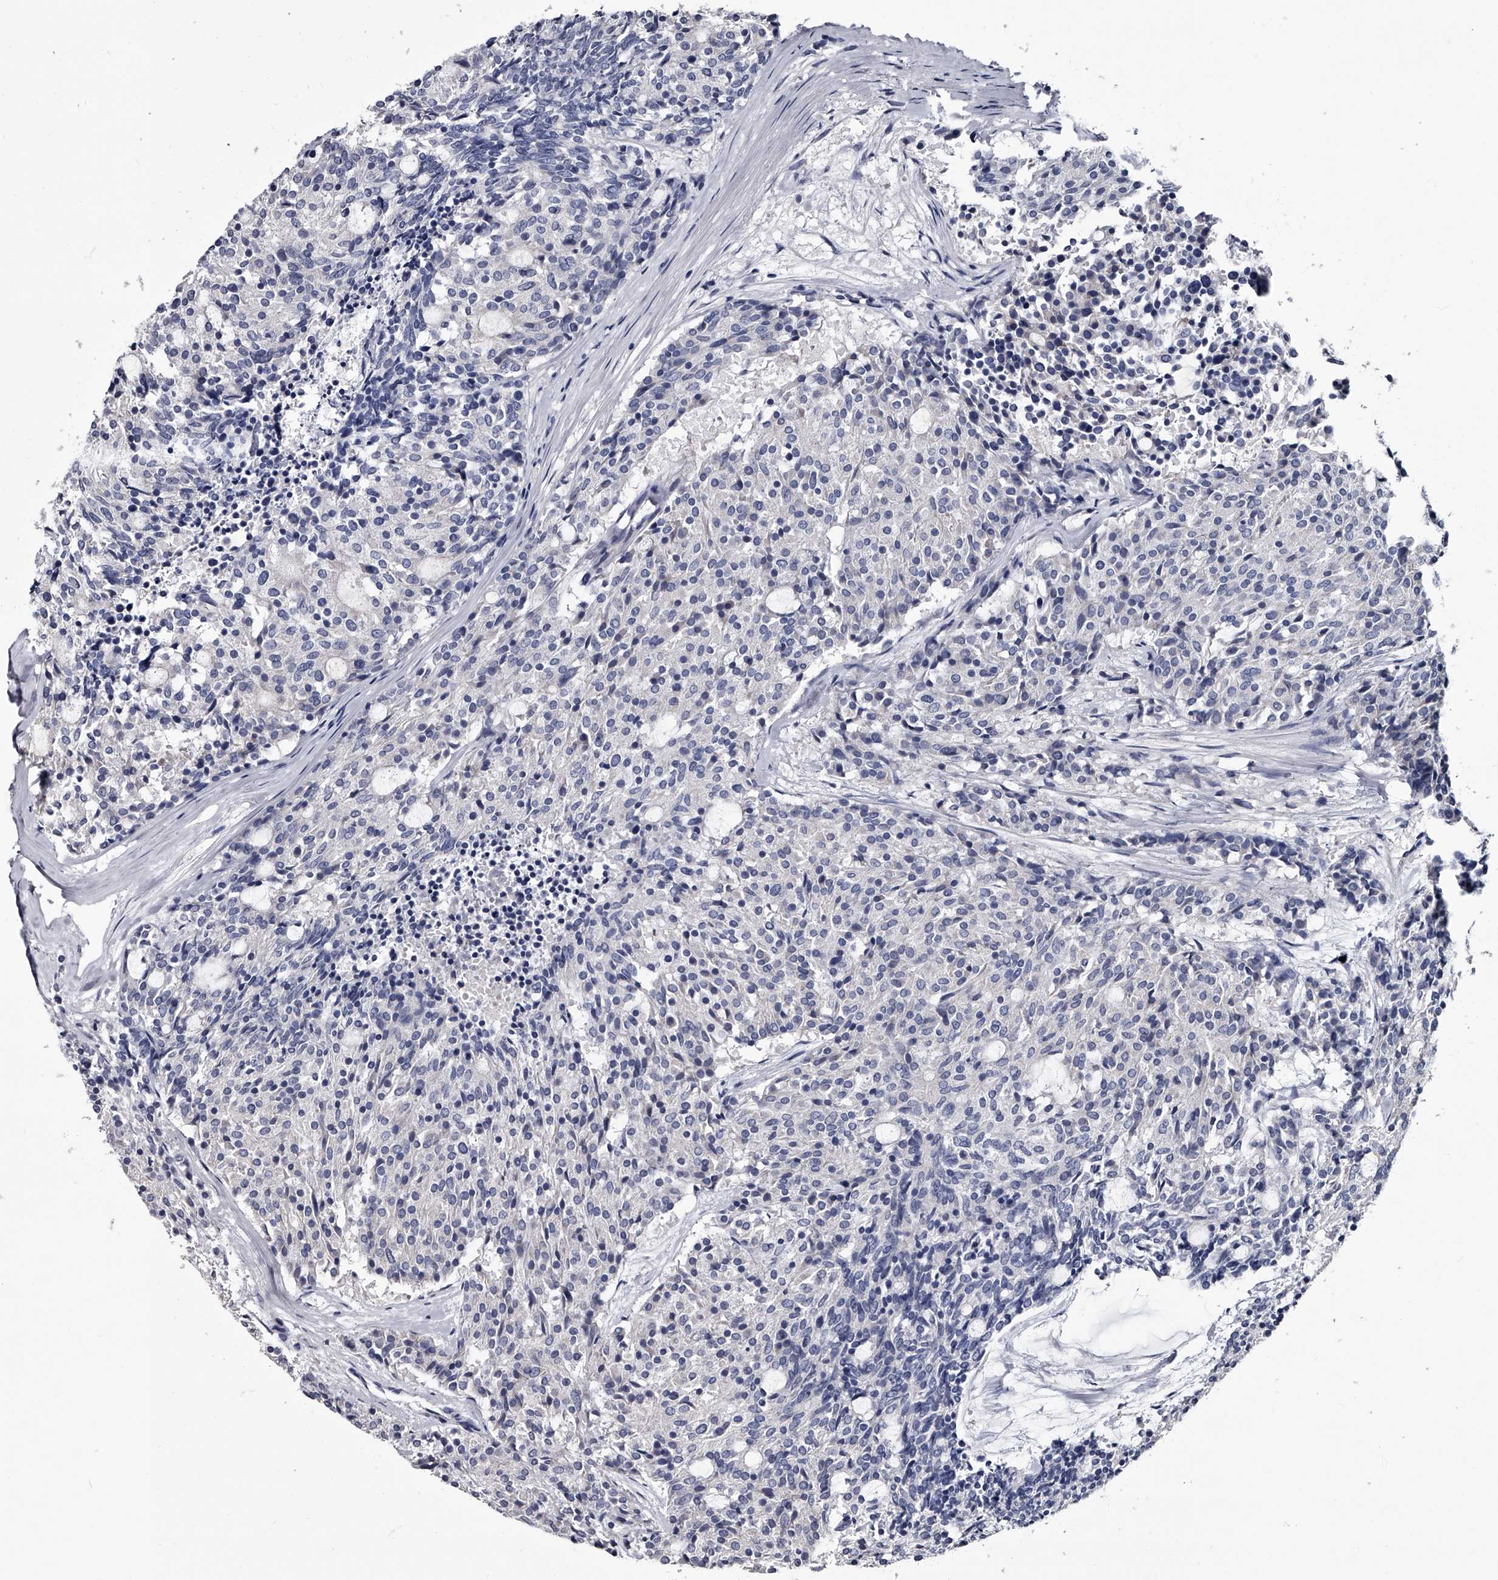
{"staining": {"intensity": "negative", "quantity": "none", "location": "none"}, "tissue": "carcinoid", "cell_type": "Tumor cells", "image_type": "cancer", "snomed": [{"axis": "morphology", "description": "Carcinoid, malignant, NOS"}, {"axis": "topography", "description": "Pancreas"}], "caption": "Protein analysis of malignant carcinoid shows no significant expression in tumor cells.", "gene": "GAPVD1", "patient": {"sex": "female", "age": 54}}